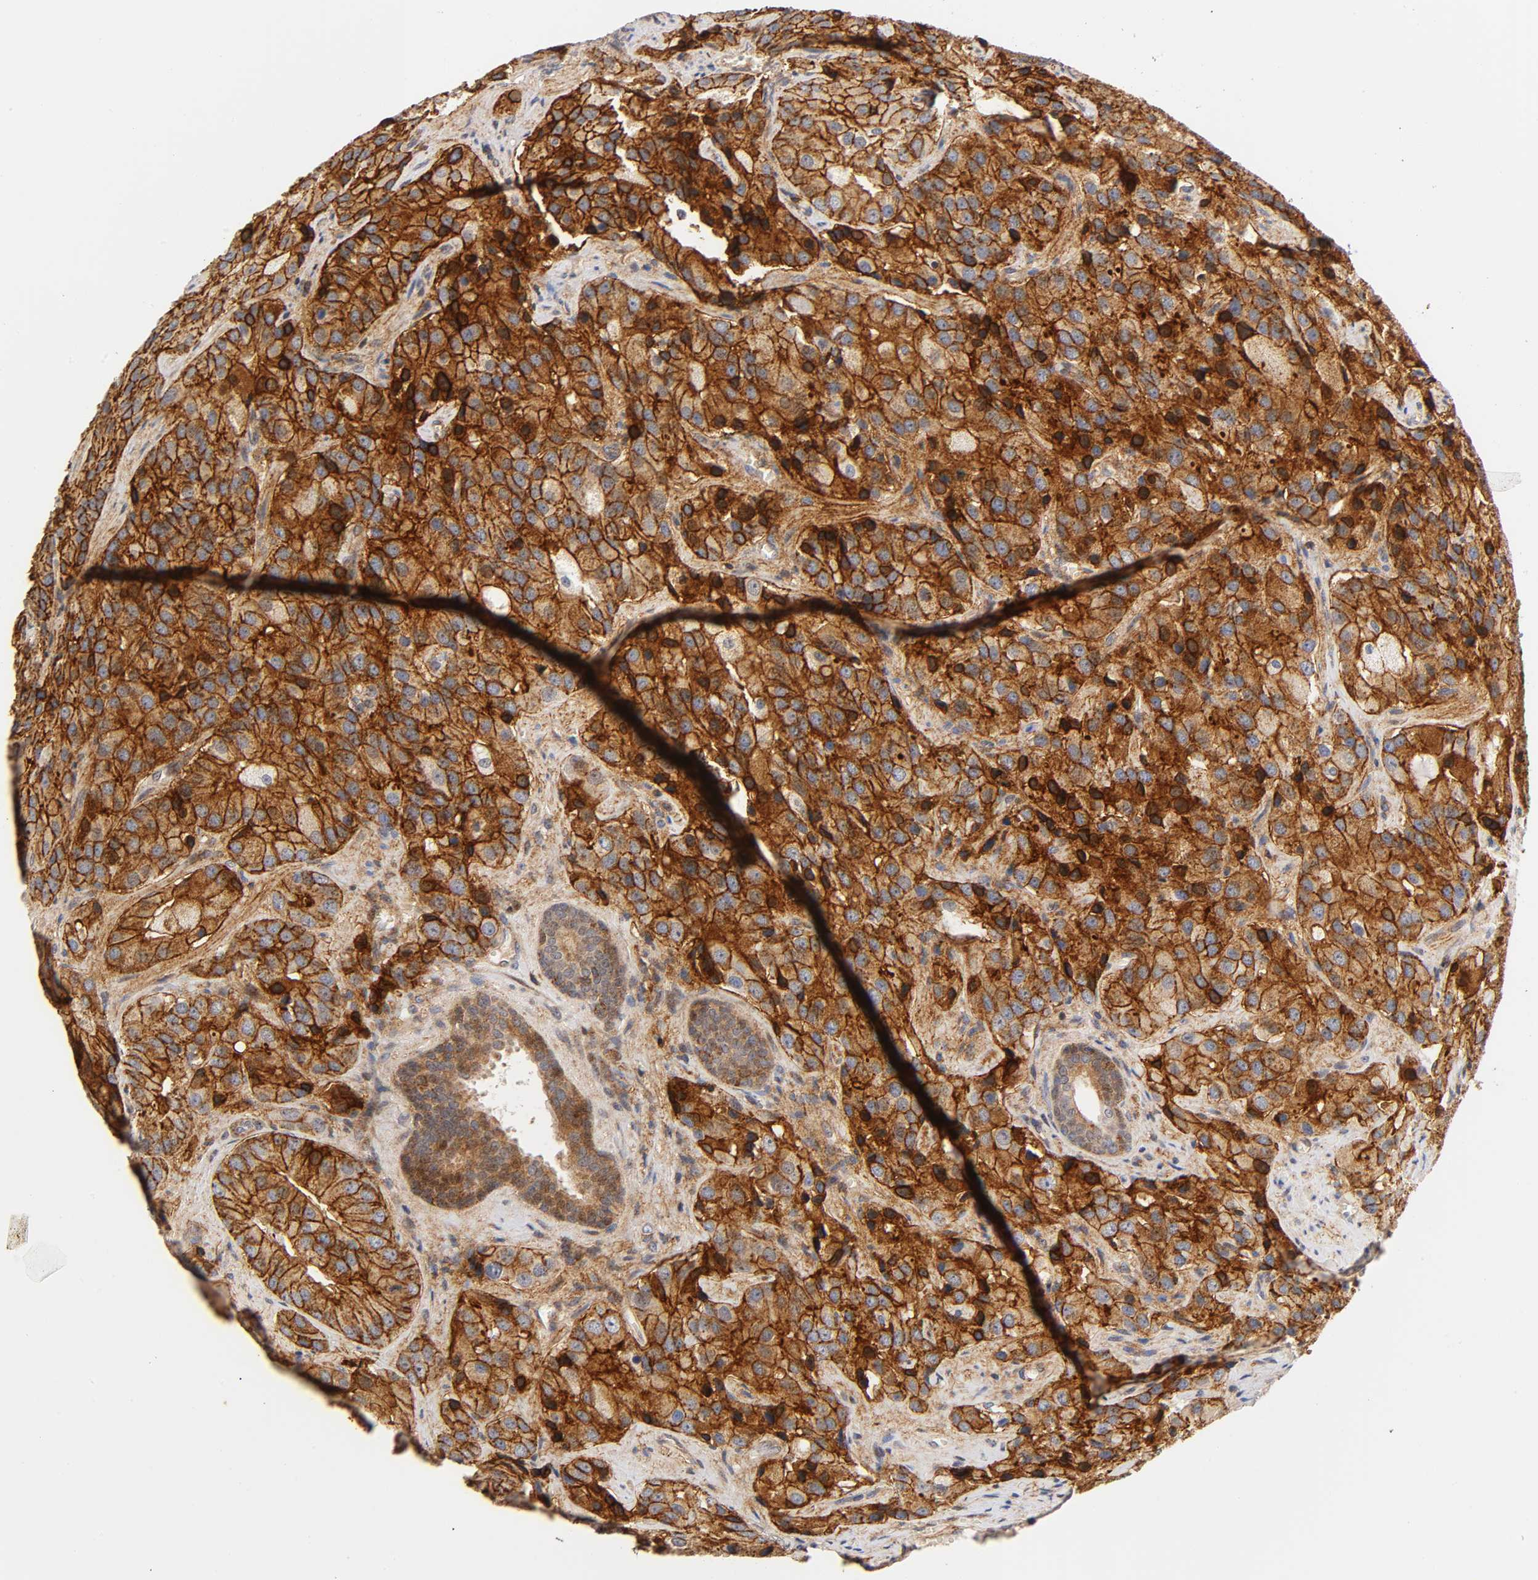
{"staining": {"intensity": "strong", "quantity": ">75%", "location": "cytoplasmic/membranous,nuclear"}, "tissue": "prostate cancer", "cell_type": "Tumor cells", "image_type": "cancer", "snomed": [{"axis": "morphology", "description": "Adenocarcinoma, High grade"}, {"axis": "topography", "description": "Prostate"}], "caption": "Immunohistochemistry histopathology image of neoplastic tissue: prostate cancer stained using immunohistochemistry shows high levels of strong protein expression localized specifically in the cytoplasmic/membranous and nuclear of tumor cells, appearing as a cytoplasmic/membranous and nuclear brown color.", "gene": "ANXA7", "patient": {"sex": "male", "age": 70}}